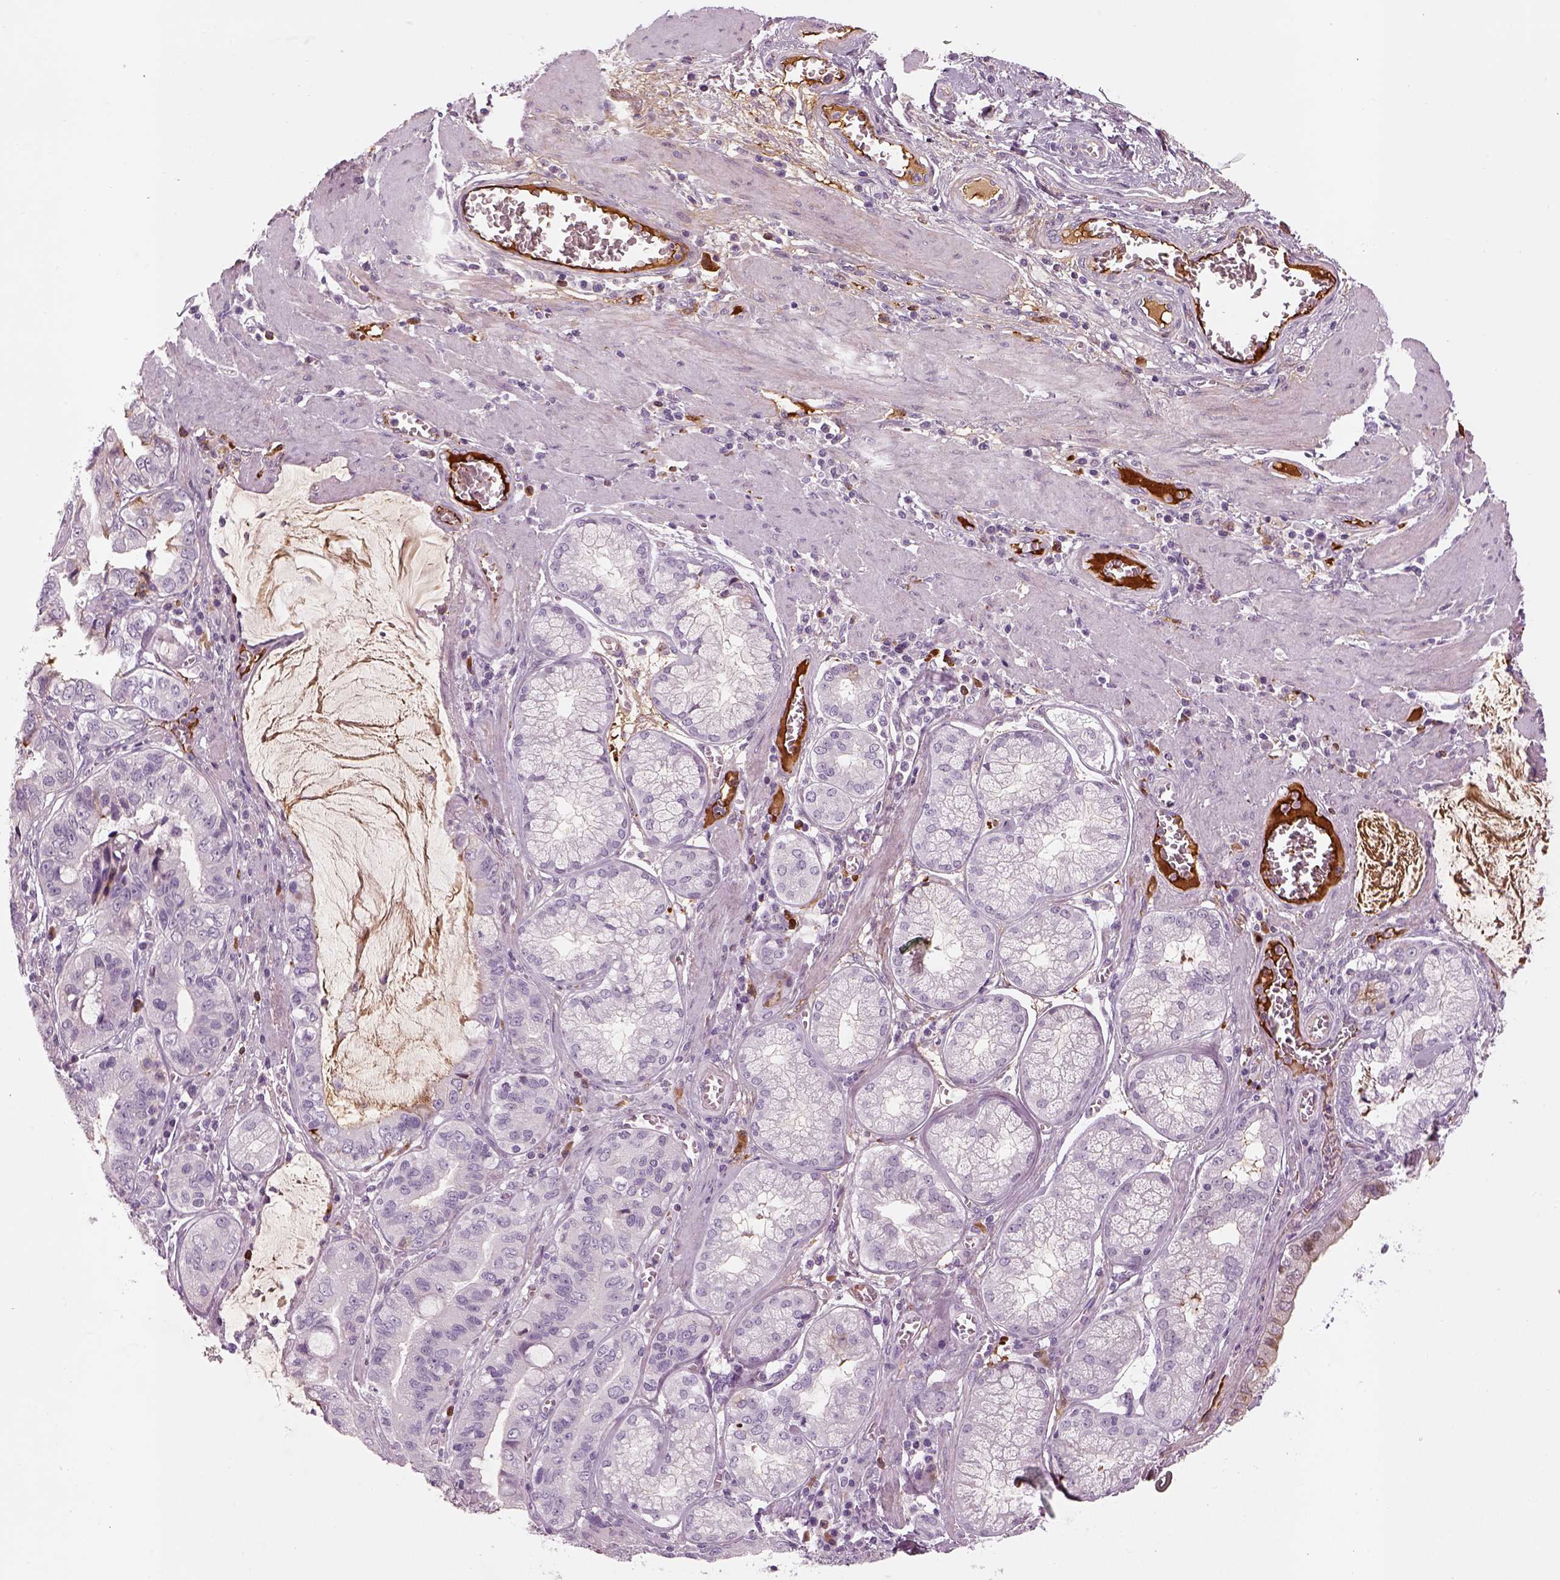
{"staining": {"intensity": "negative", "quantity": "none", "location": "none"}, "tissue": "stomach cancer", "cell_type": "Tumor cells", "image_type": "cancer", "snomed": [{"axis": "morphology", "description": "Adenocarcinoma, NOS"}, {"axis": "topography", "description": "Stomach, lower"}], "caption": "DAB immunohistochemical staining of stomach cancer (adenocarcinoma) exhibits no significant staining in tumor cells. Brightfield microscopy of IHC stained with DAB (3,3'-diaminobenzidine) (brown) and hematoxylin (blue), captured at high magnification.", "gene": "PABPC1L2B", "patient": {"sex": "female", "age": 76}}